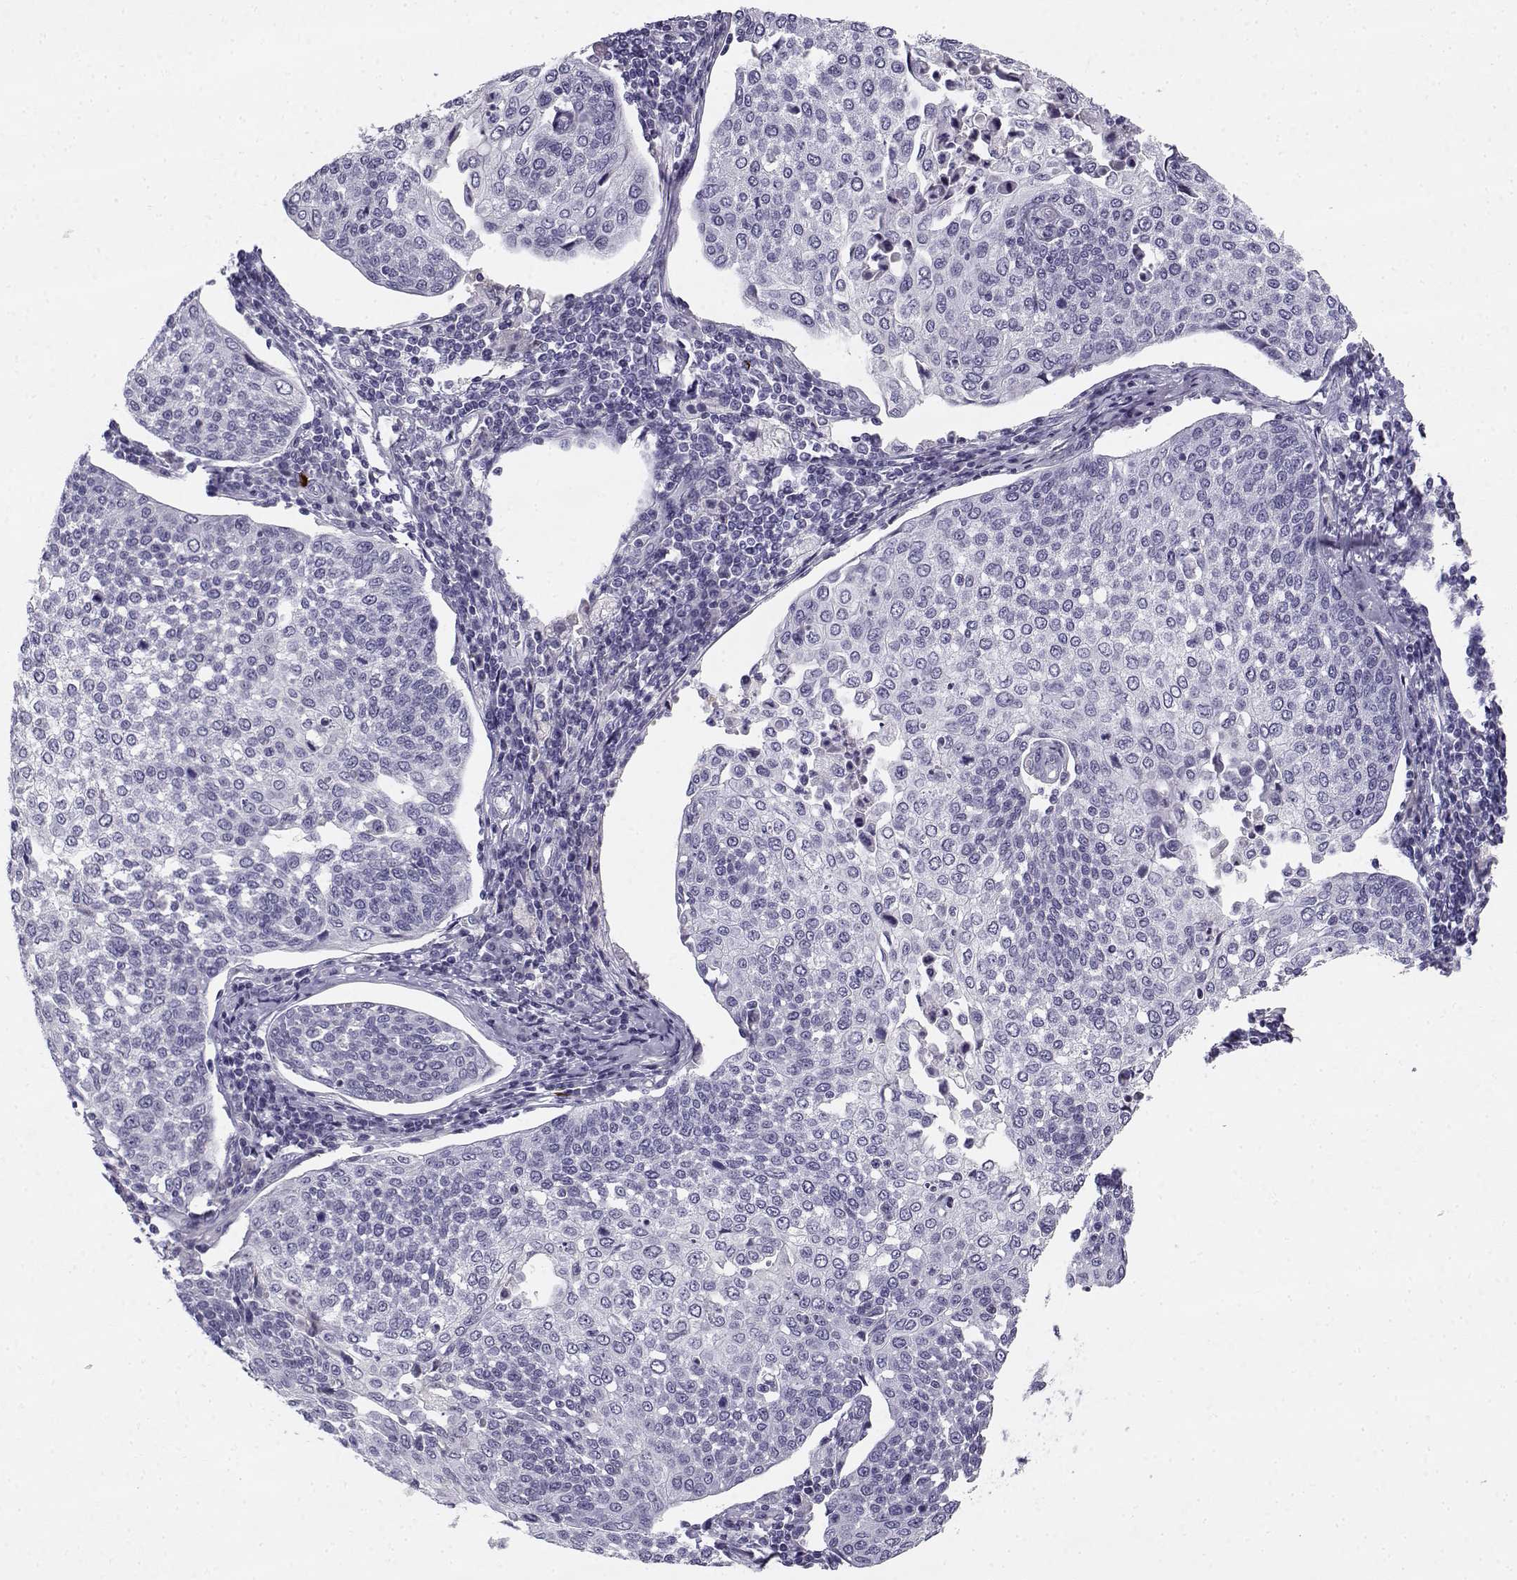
{"staining": {"intensity": "negative", "quantity": "none", "location": "none"}, "tissue": "cervical cancer", "cell_type": "Tumor cells", "image_type": "cancer", "snomed": [{"axis": "morphology", "description": "Squamous cell carcinoma, NOS"}, {"axis": "topography", "description": "Cervix"}], "caption": "High magnification brightfield microscopy of cervical cancer (squamous cell carcinoma) stained with DAB (brown) and counterstained with hematoxylin (blue): tumor cells show no significant expression. (IHC, brightfield microscopy, high magnification).", "gene": "CREB3L3", "patient": {"sex": "female", "age": 34}}